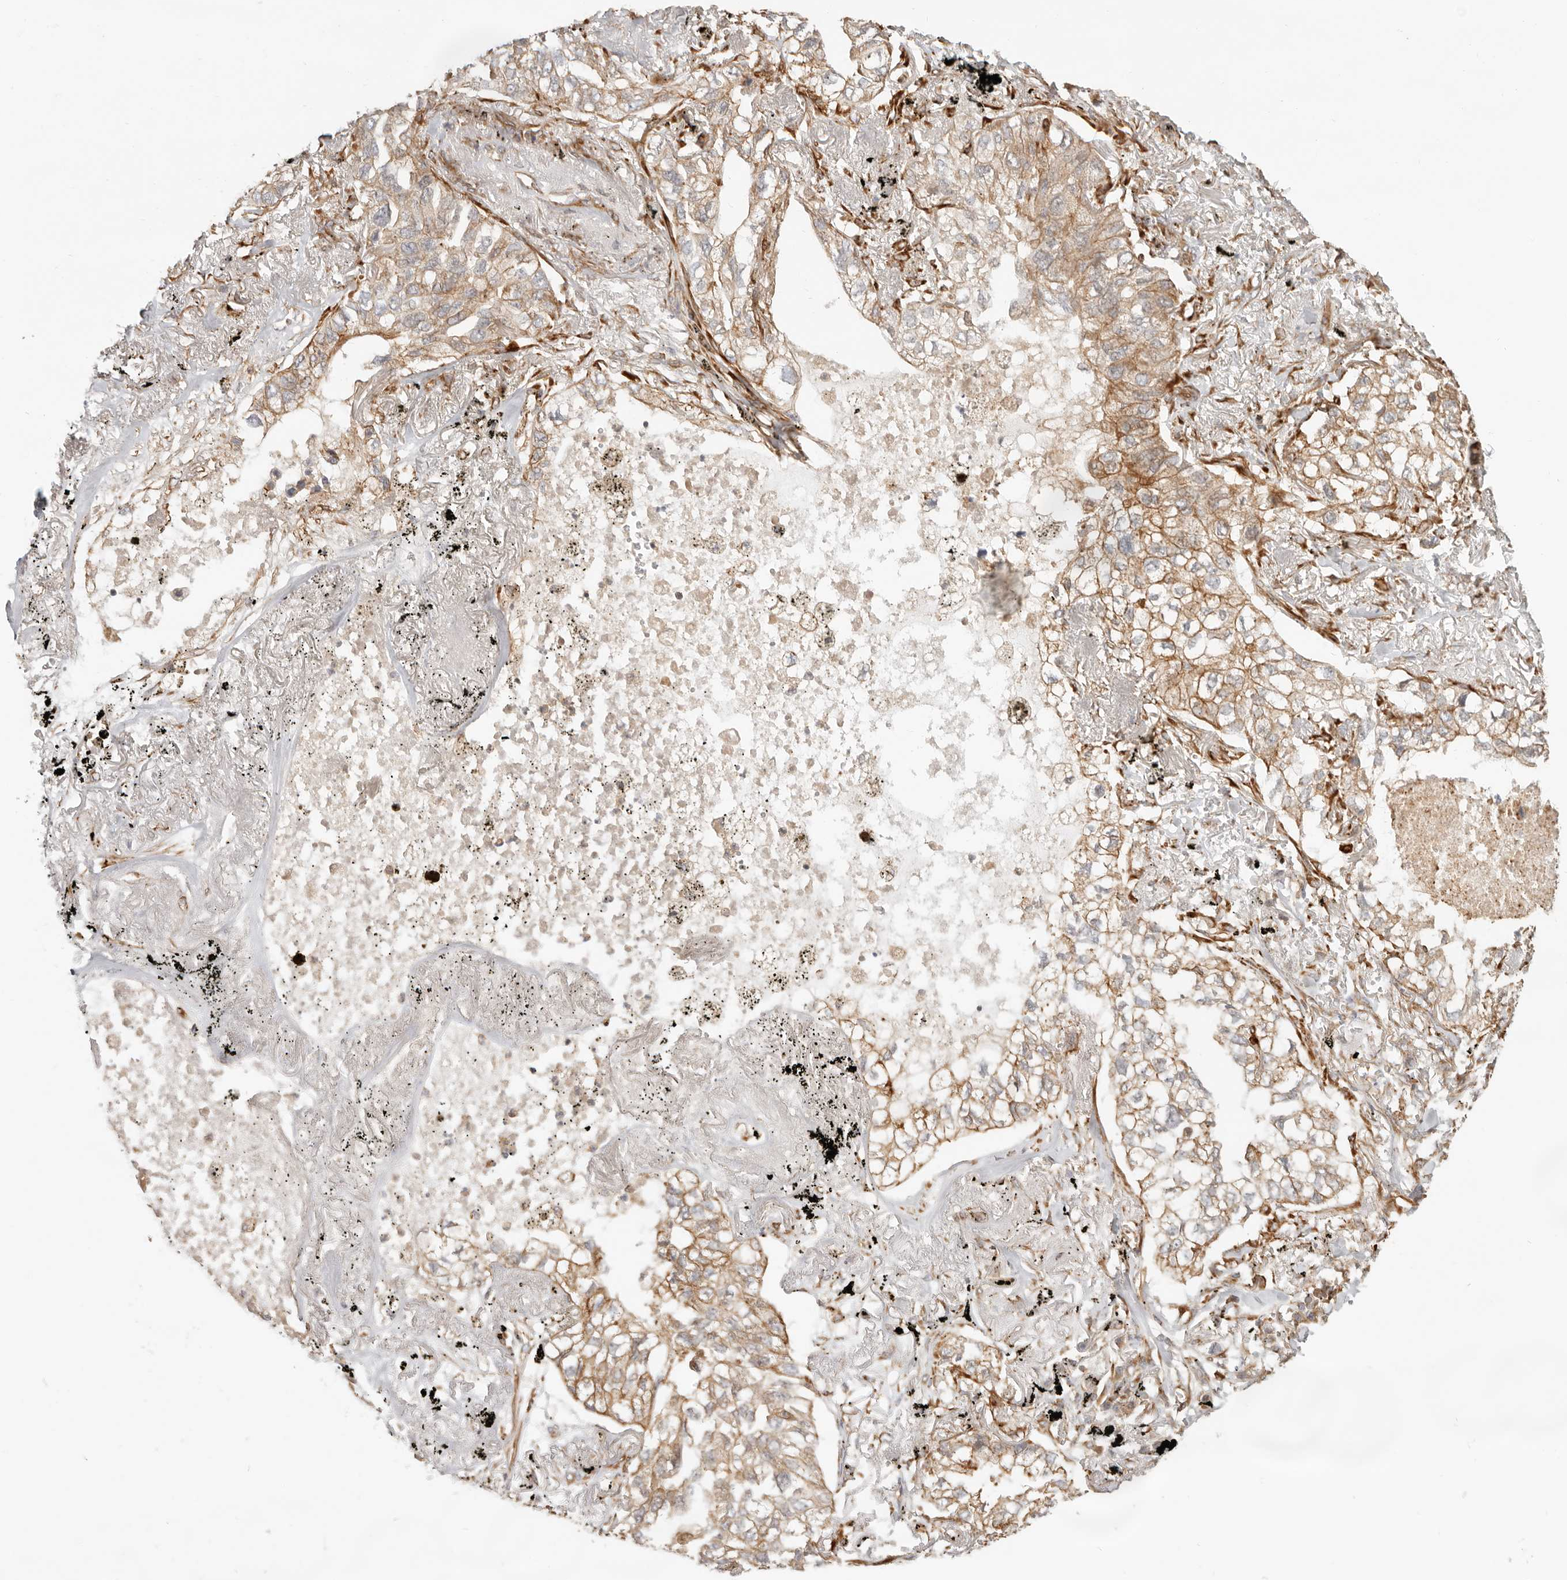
{"staining": {"intensity": "weak", "quantity": ">75%", "location": "cytoplasmic/membranous"}, "tissue": "lung cancer", "cell_type": "Tumor cells", "image_type": "cancer", "snomed": [{"axis": "morphology", "description": "Adenocarcinoma, NOS"}, {"axis": "topography", "description": "Lung"}], "caption": "A low amount of weak cytoplasmic/membranous positivity is seen in about >75% of tumor cells in adenocarcinoma (lung) tissue. Nuclei are stained in blue.", "gene": "UFSP1", "patient": {"sex": "male", "age": 65}}